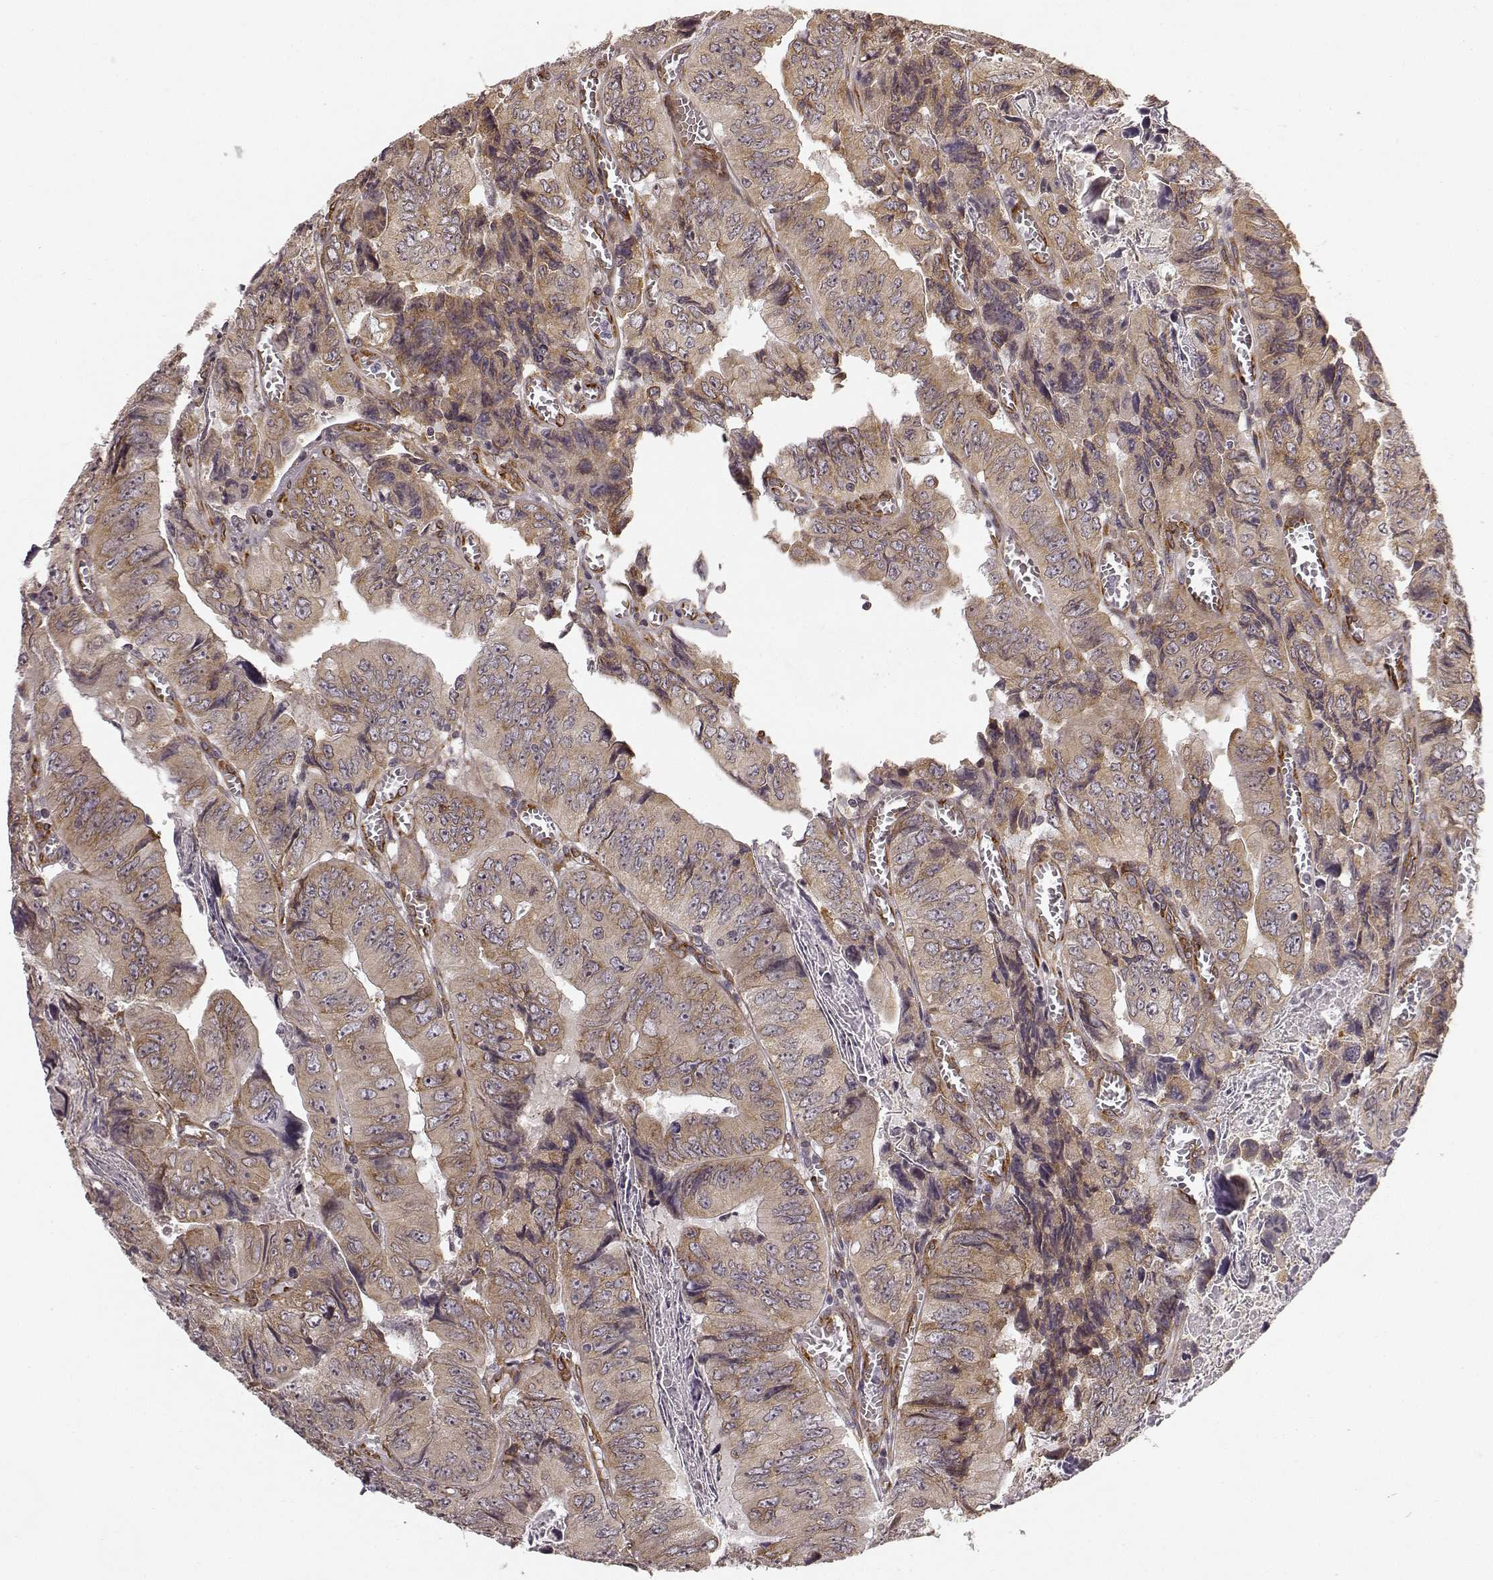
{"staining": {"intensity": "weak", "quantity": ">75%", "location": "cytoplasmic/membranous"}, "tissue": "colorectal cancer", "cell_type": "Tumor cells", "image_type": "cancer", "snomed": [{"axis": "morphology", "description": "Adenocarcinoma, NOS"}, {"axis": "topography", "description": "Colon"}], "caption": "IHC (DAB) staining of human colorectal adenocarcinoma reveals weak cytoplasmic/membranous protein staining in about >75% of tumor cells. The protein is shown in brown color, while the nuclei are stained blue.", "gene": "TMEM14A", "patient": {"sex": "female", "age": 84}}